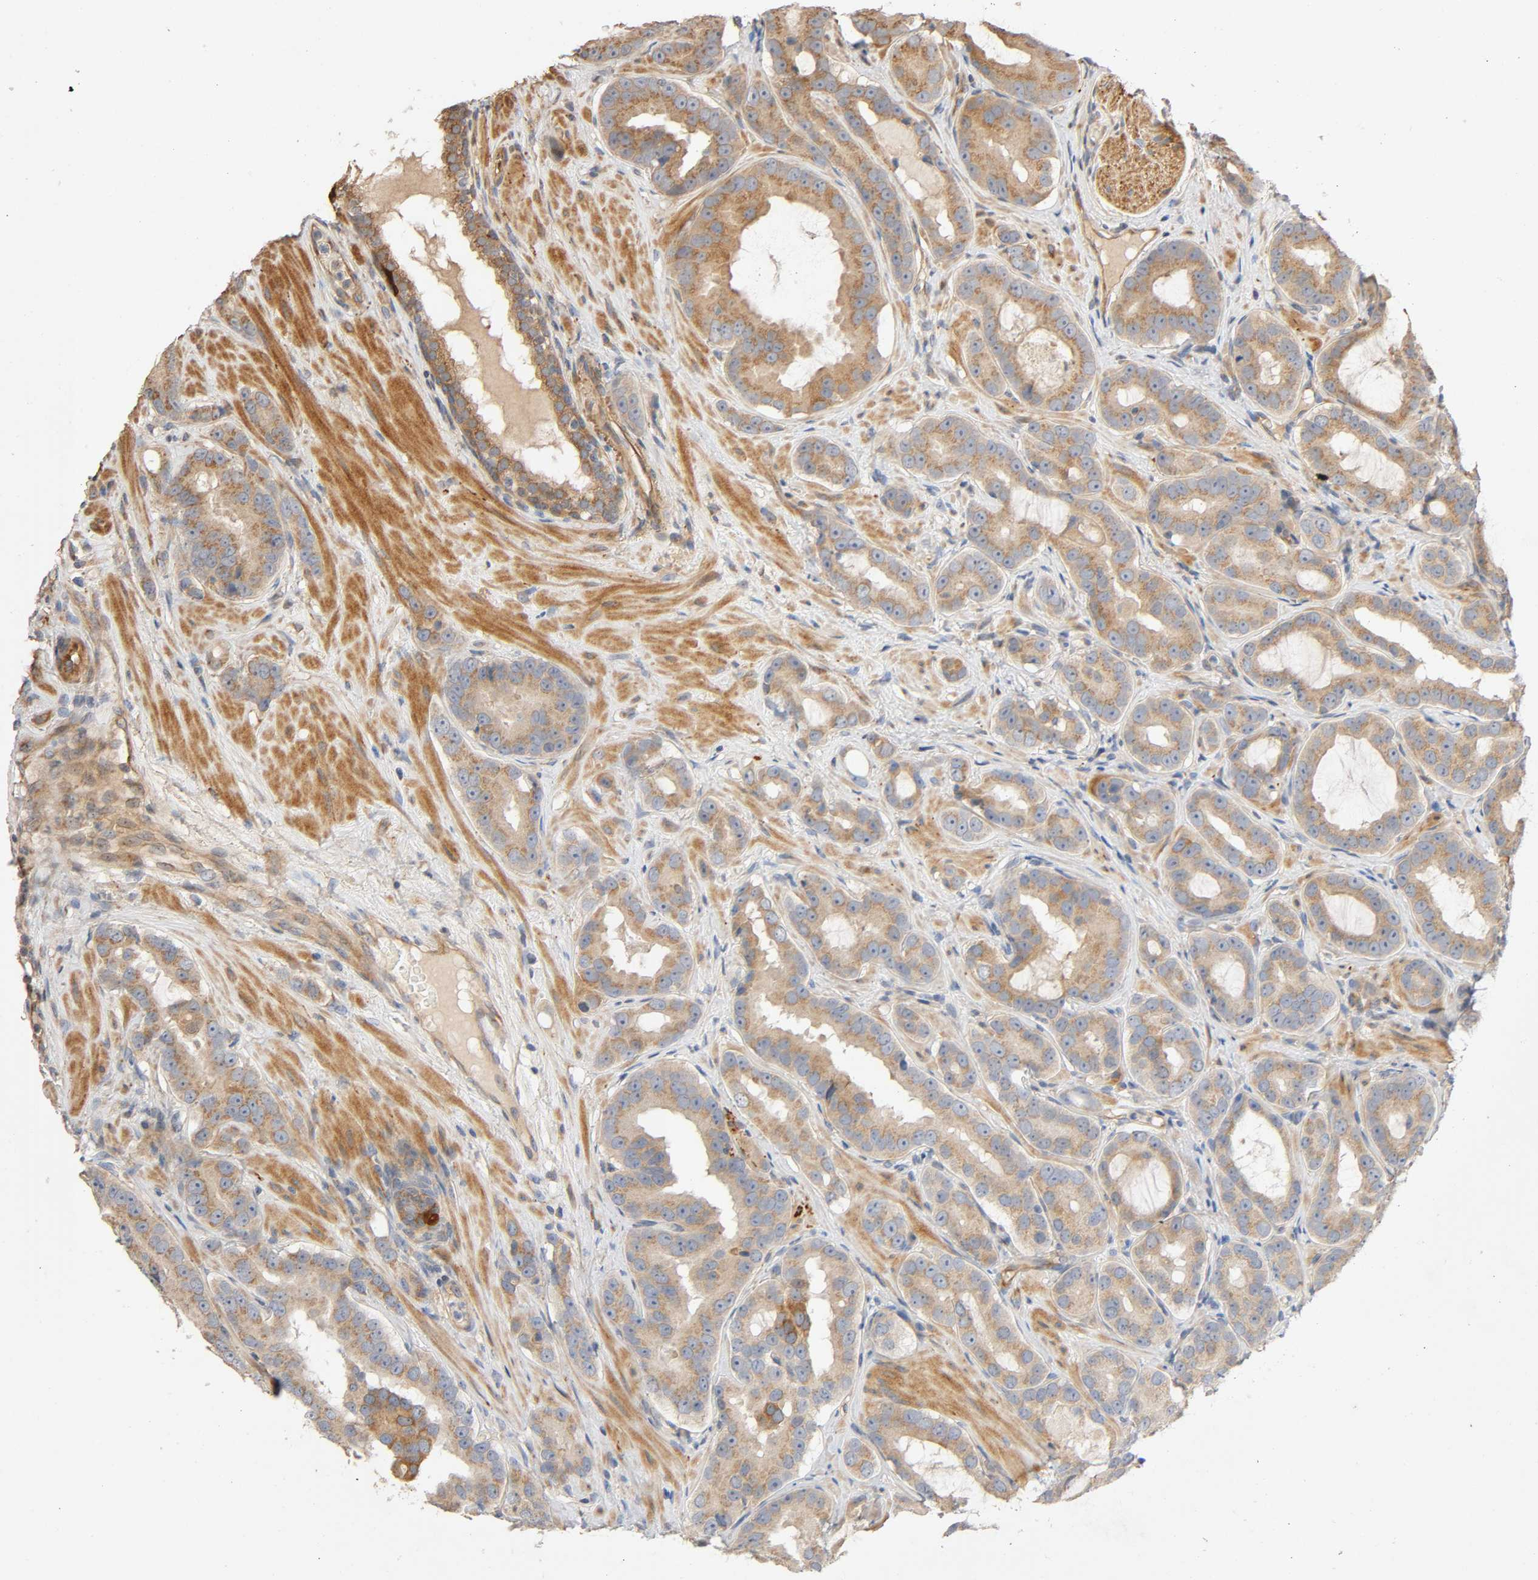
{"staining": {"intensity": "moderate", "quantity": "25%-75%", "location": "cytoplasmic/membranous"}, "tissue": "prostate cancer", "cell_type": "Tumor cells", "image_type": "cancer", "snomed": [{"axis": "morphology", "description": "Adenocarcinoma, Low grade"}, {"axis": "topography", "description": "Prostate"}], "caption": "Prostate cancer (low-grade adenocarcinoma) stained for a protein exhibits moderate cytoplasmic/membranous positivity in tumor cells.", "gene": "SGSM1", "patient": {"sex": "male", "age": 59}}